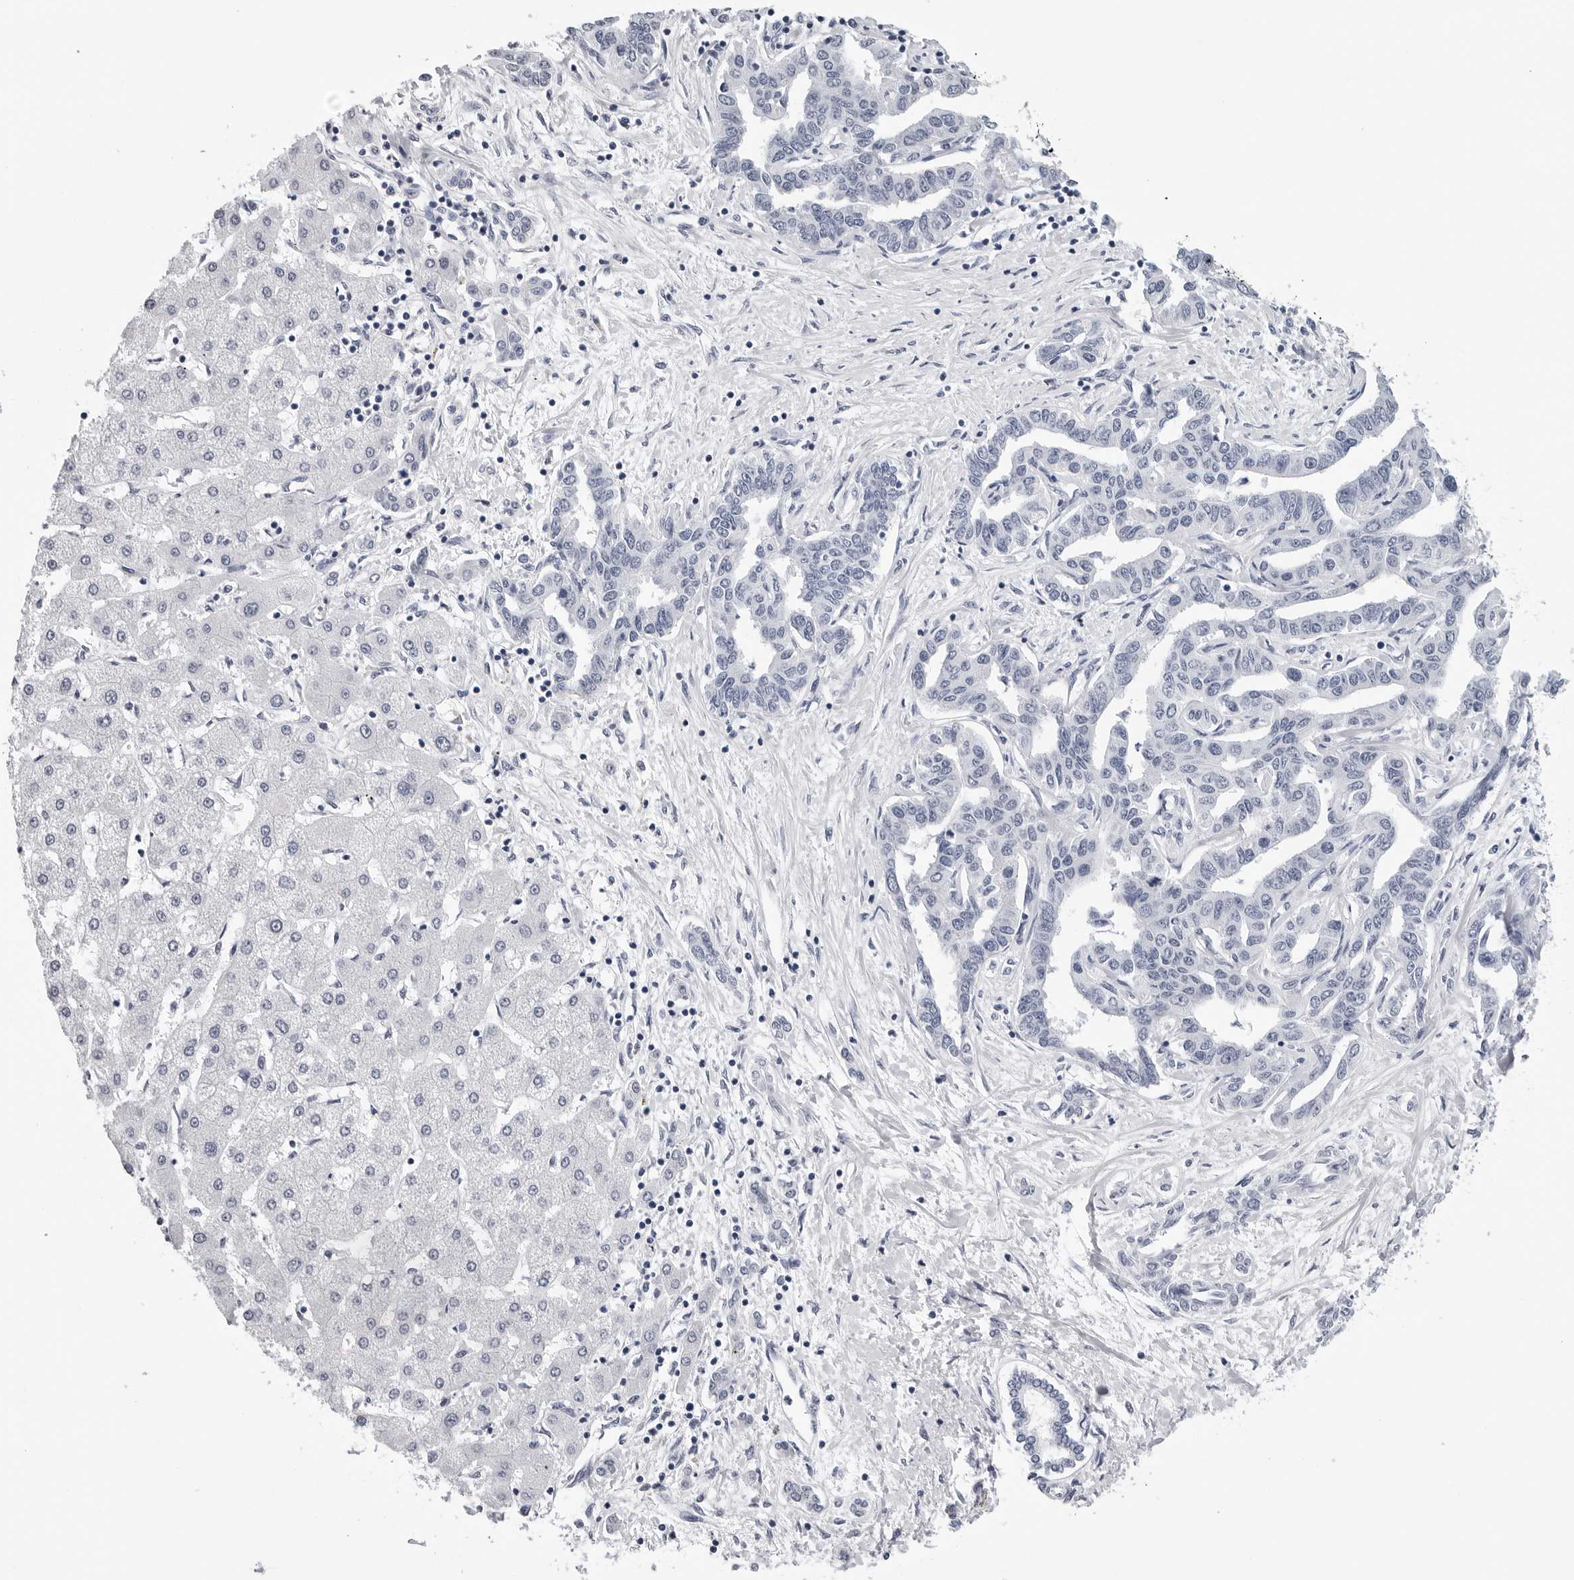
{"staining": {"intensity": "negative", "quantity": "none", "location": "none"}, "tissue": "liver cancer", "cell_type": "Tumor cells", "image_type": "cancer", "snomed": [{"axis": "morphology", "description": "Cholangiocarcinoma"}, {"axis": "topography", "description": "Liver"}], "caption": "Tumor cells show no significant protein staining in liver cholangiocarcinoma.", "gene": "GNL2", "patient": {"sex": "male", "age": 59}}